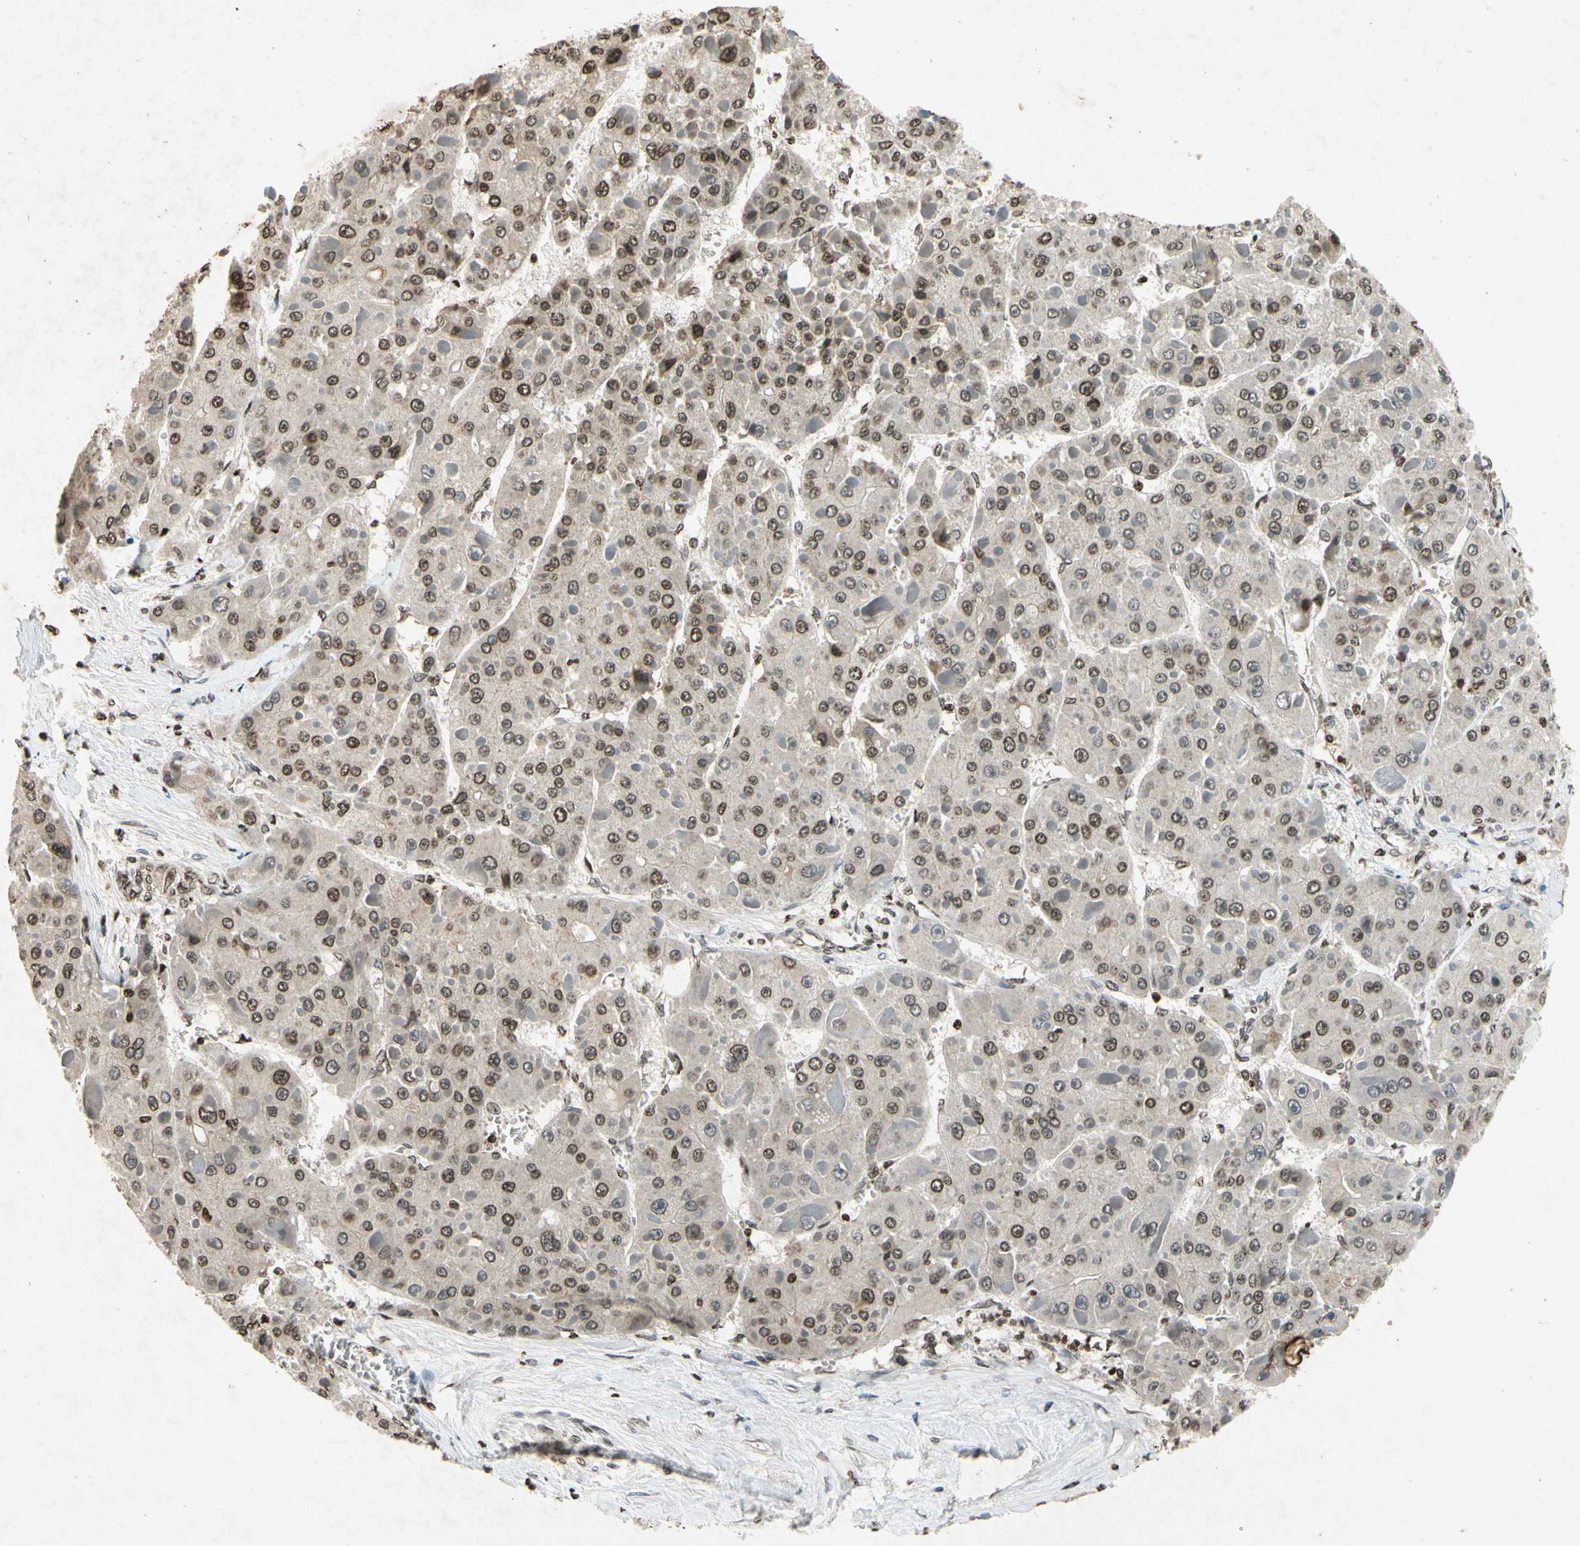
{"staining": {"intensity": "weak", "quantity": "25%-75%", "location": "nuclear"}, "tissue": "liver cancer", "cell_type": "Tumor cells", "image_type": "cancer", "snomed": [{"axis": "morphology", "description": "Carcinoma, Hepatocellular, NOS"}, {"axis": "topography", "description": "Liver"}], "caption": "This is a micrograph of immunohistochemistry (IHC) staining of liver cancer, which shows weak staining in the nuclear of tumor cells.", "gene": "HOXB3", "patient": {"sex": "female", "age": 73}}